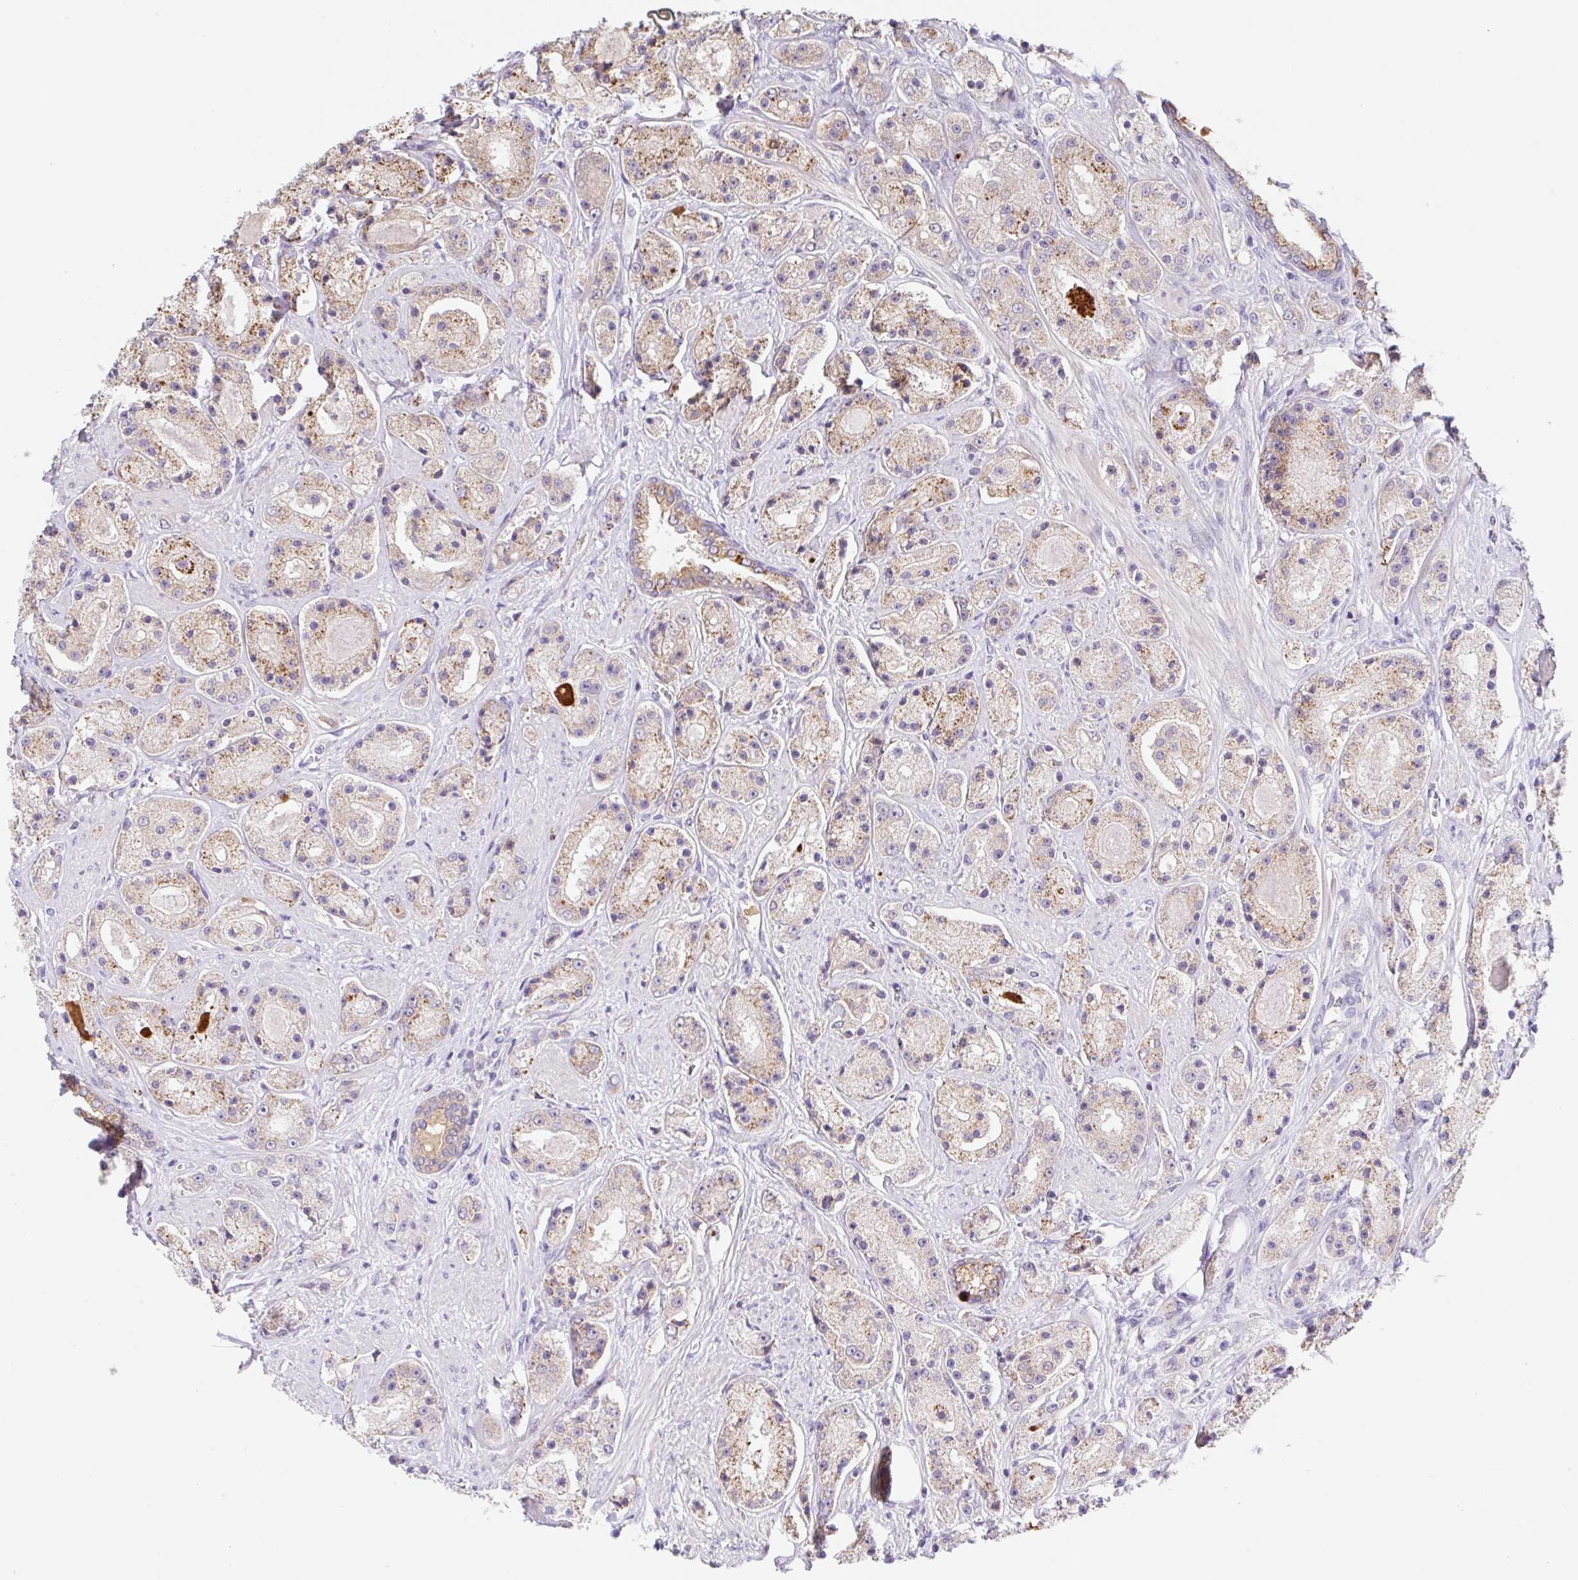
{"staining": {"intensity": "moderate", "quantity": "25%-75%", "location": "cytoplasmic/membranous"}, "tissue": "prostate cancer", "cell_type": "Tumor cells", "image_type": "cancer", "snomed": [{"axis": "morphology", "description": "Adenocarcinoma, High grade"}, {"axis": "topography", "description": "Prostate"}], "caption": "A histopathology image of human high-grade adenocarcinoma (prostate) stained for a protein shows moderate cytoplasmic/membranous brown staining in tumor cells.", "gene": "TBPL2", "patient": {"sex": "male", "age": 67}}